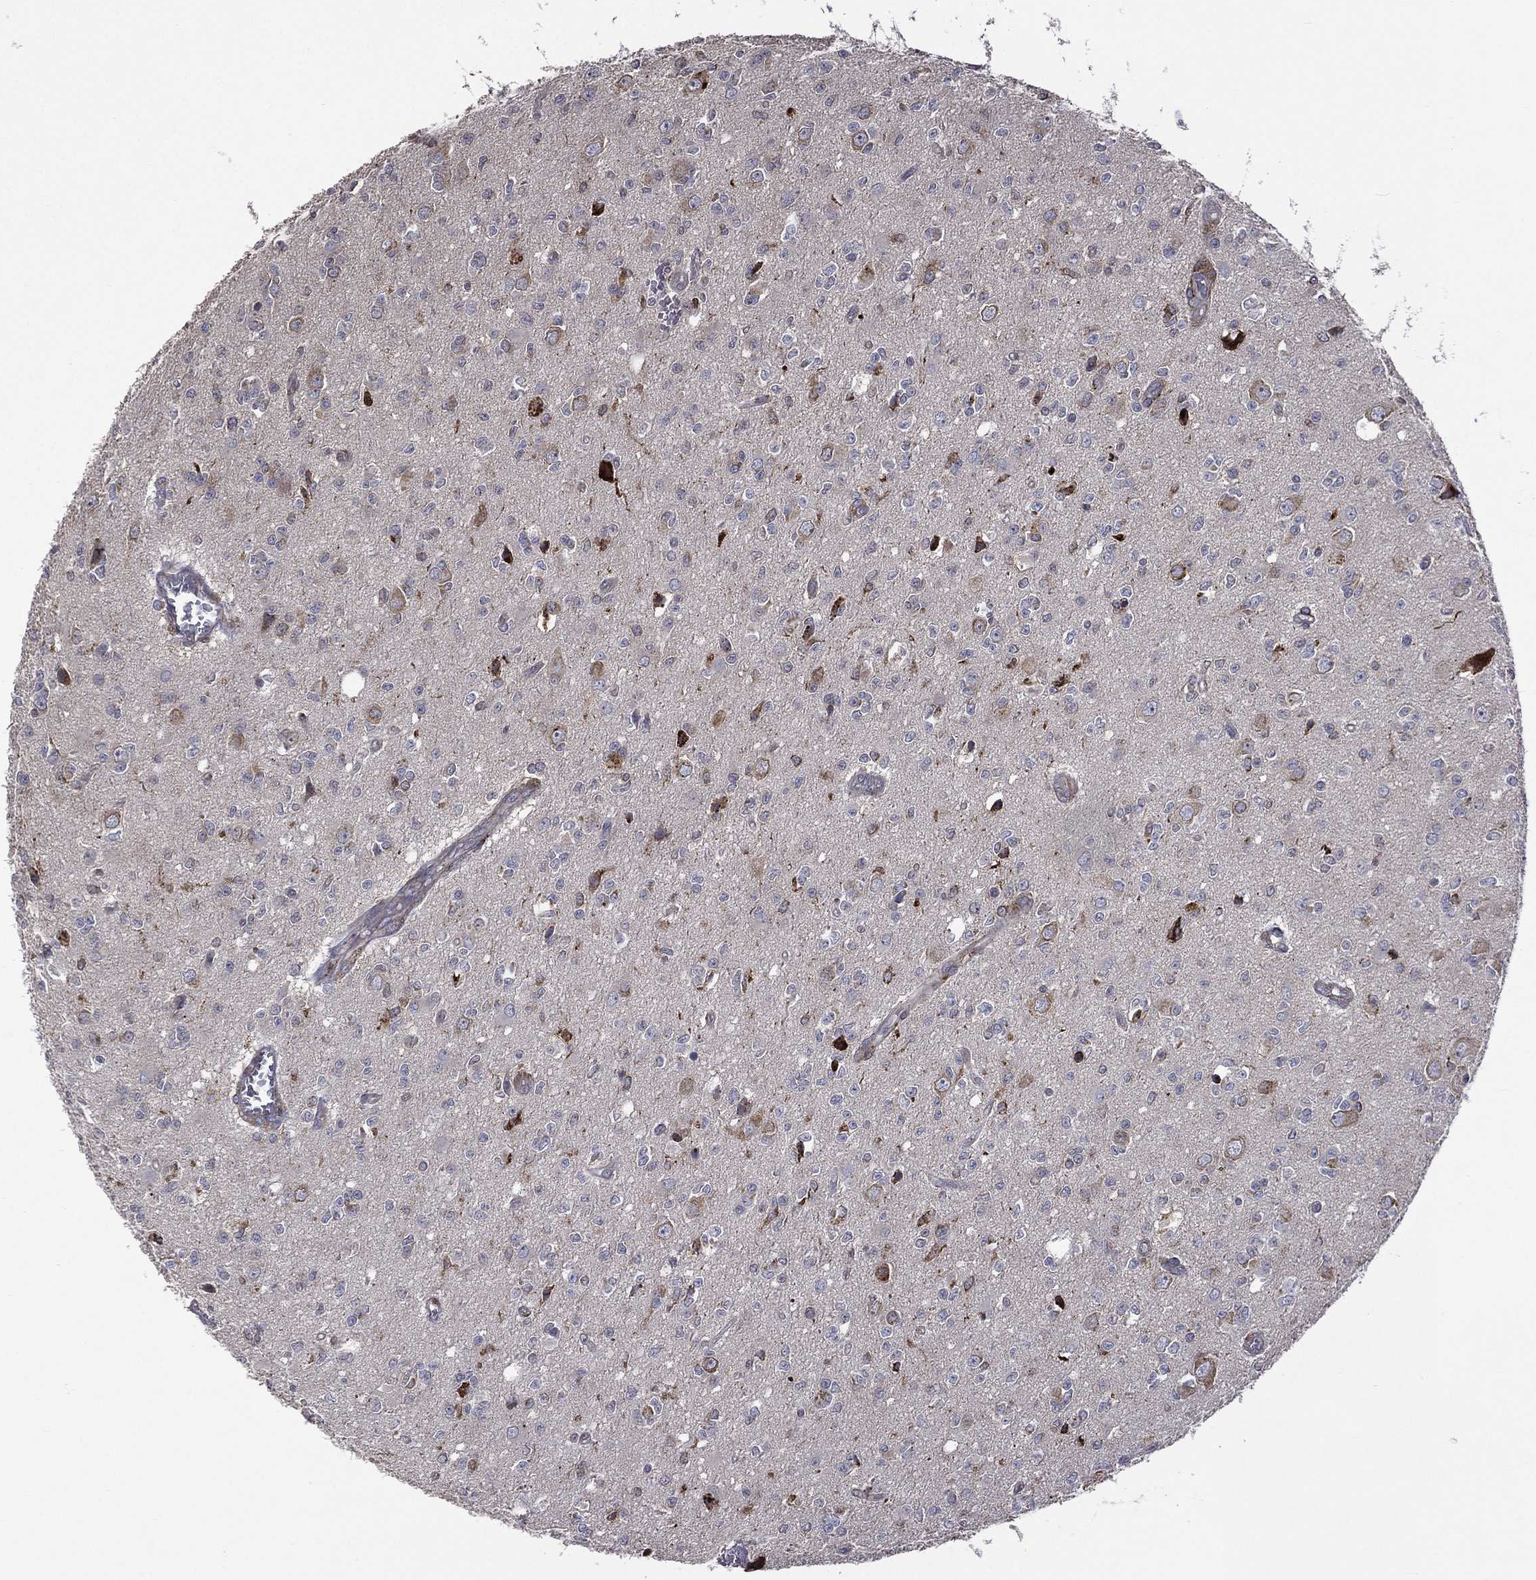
{"staining": {"intensity": "moderate", "quantity": "<25%", "location": "cytoplasmic/membranous"}, "tissue": "glioma", "cell_type": "Tumor cells", "image_type": "cancer", "snomed": [{"axis": "morphology", "description": "Glioma, malignant, Low grade"}, {"axis": "topography", "description": "Brain"}], "caption": "Human low-grade glioma (malignant) stained for a protein (brown) displays moderate cytoplasmic/membranous positive positivity in about <25% of tumor cells.", "gene": "C20orf96", "patient": {"sex": "female", "age": 45}}